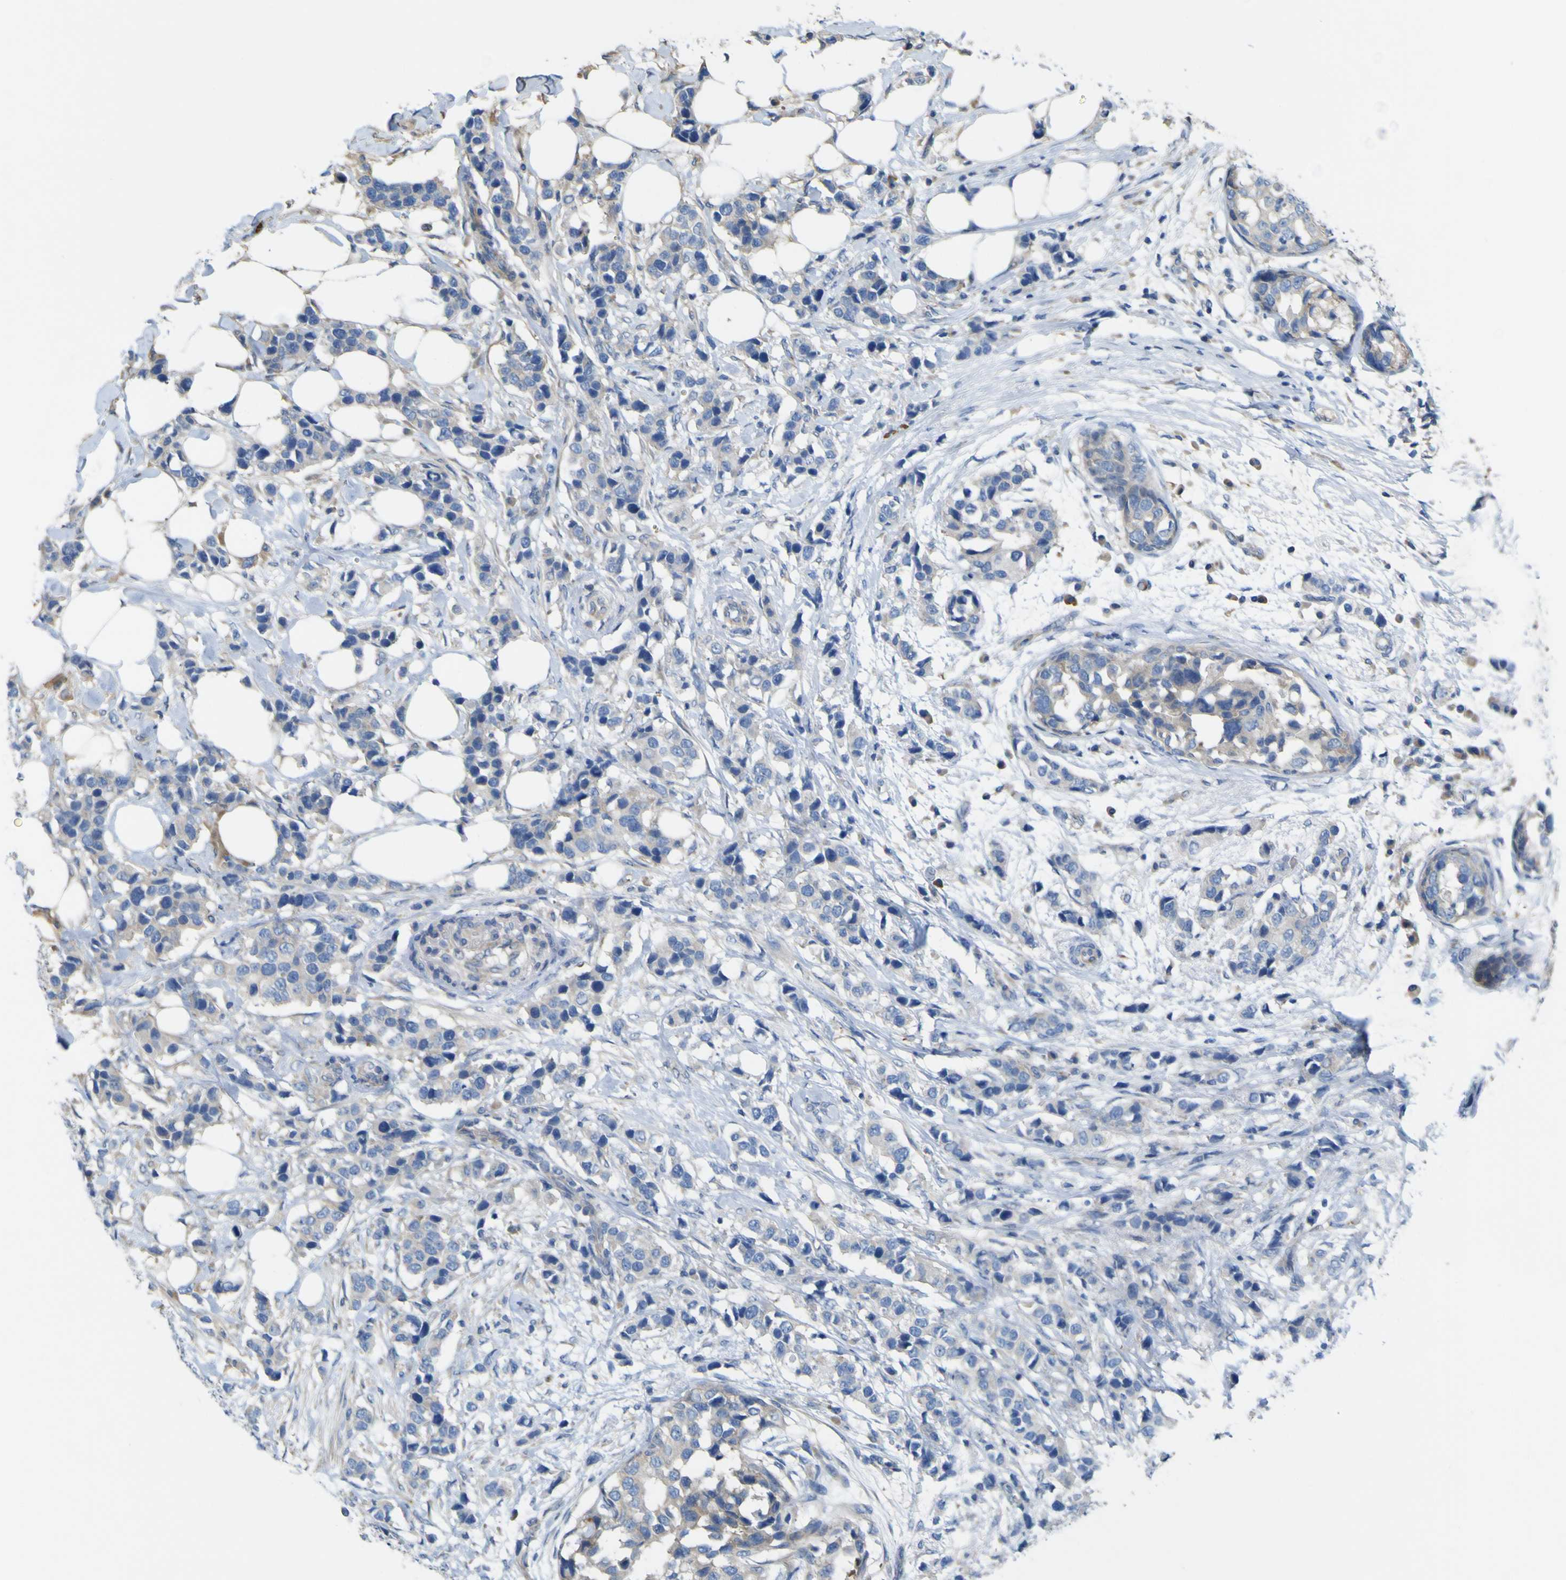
{"staining": {"intensity": "negative", "quantity": "none", "location": "none"}, "tissue": "breast cancer", "cell_type": "Tumor cells", "image_type": "cancer", "snomed": [{"axis": "morphology", "description": "Normal tissue, NOS"}, {"axis": "morphology", "description": "Duct carcinoma"}, {"axis": "topography", "description": "Breast"}], "caption": "Breast intraductal carcinoma stained for a protein using immunohistochemistry (IHC) demonstrates no expression tumor cells.", "gene": "MYEOV", "patient": {"sex": "female", "age": 50}}